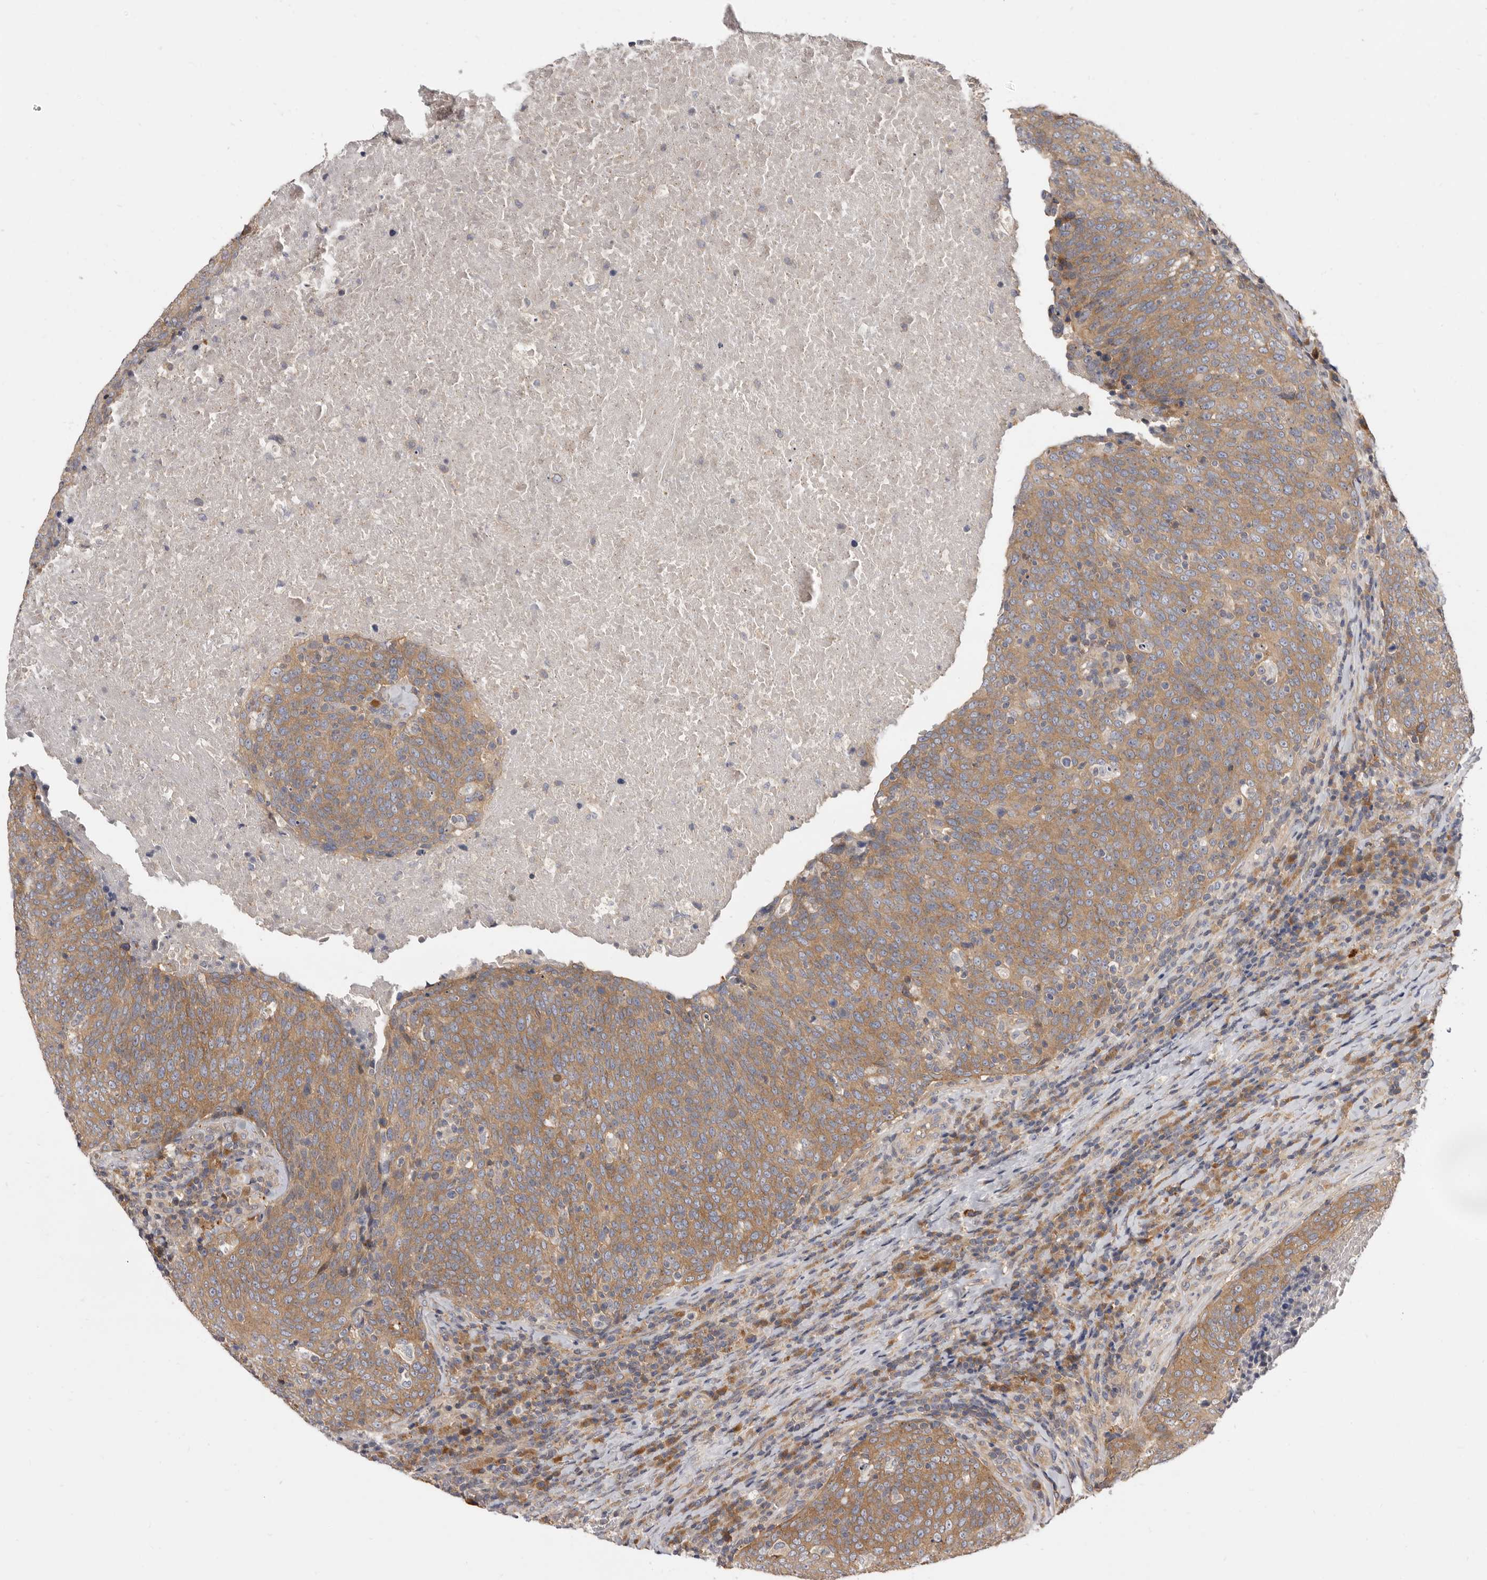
{"staining": {"intensity": "moderate", "quantity": ">75%", "location": "cytoplasmic/membranous"}, "tissue": "head and neck cancer", "cell_type": "Tumor cells", "image_type": "cancer", "snomed": [{"axis": "morphology", "description": "Squamous cell carcinoma, NOS"}, {"axis": "morphology", "description": "Squamous cell carcinoma, metastatic, NOS"}, {"axis": "topography", "description": "Lymph node"}, {"axis": "topography", "description": "Head-Neck"}], "caption": "Moderate cytoplasmic/membranous positivity for a protein is present in about >75% of tumor cells of head and neck cancer (squamous cell carcinoma) using immunohistochemistry (IHC).", "gene": "ADAMTS20", "patient": {"sex": "male", "age": 62}}